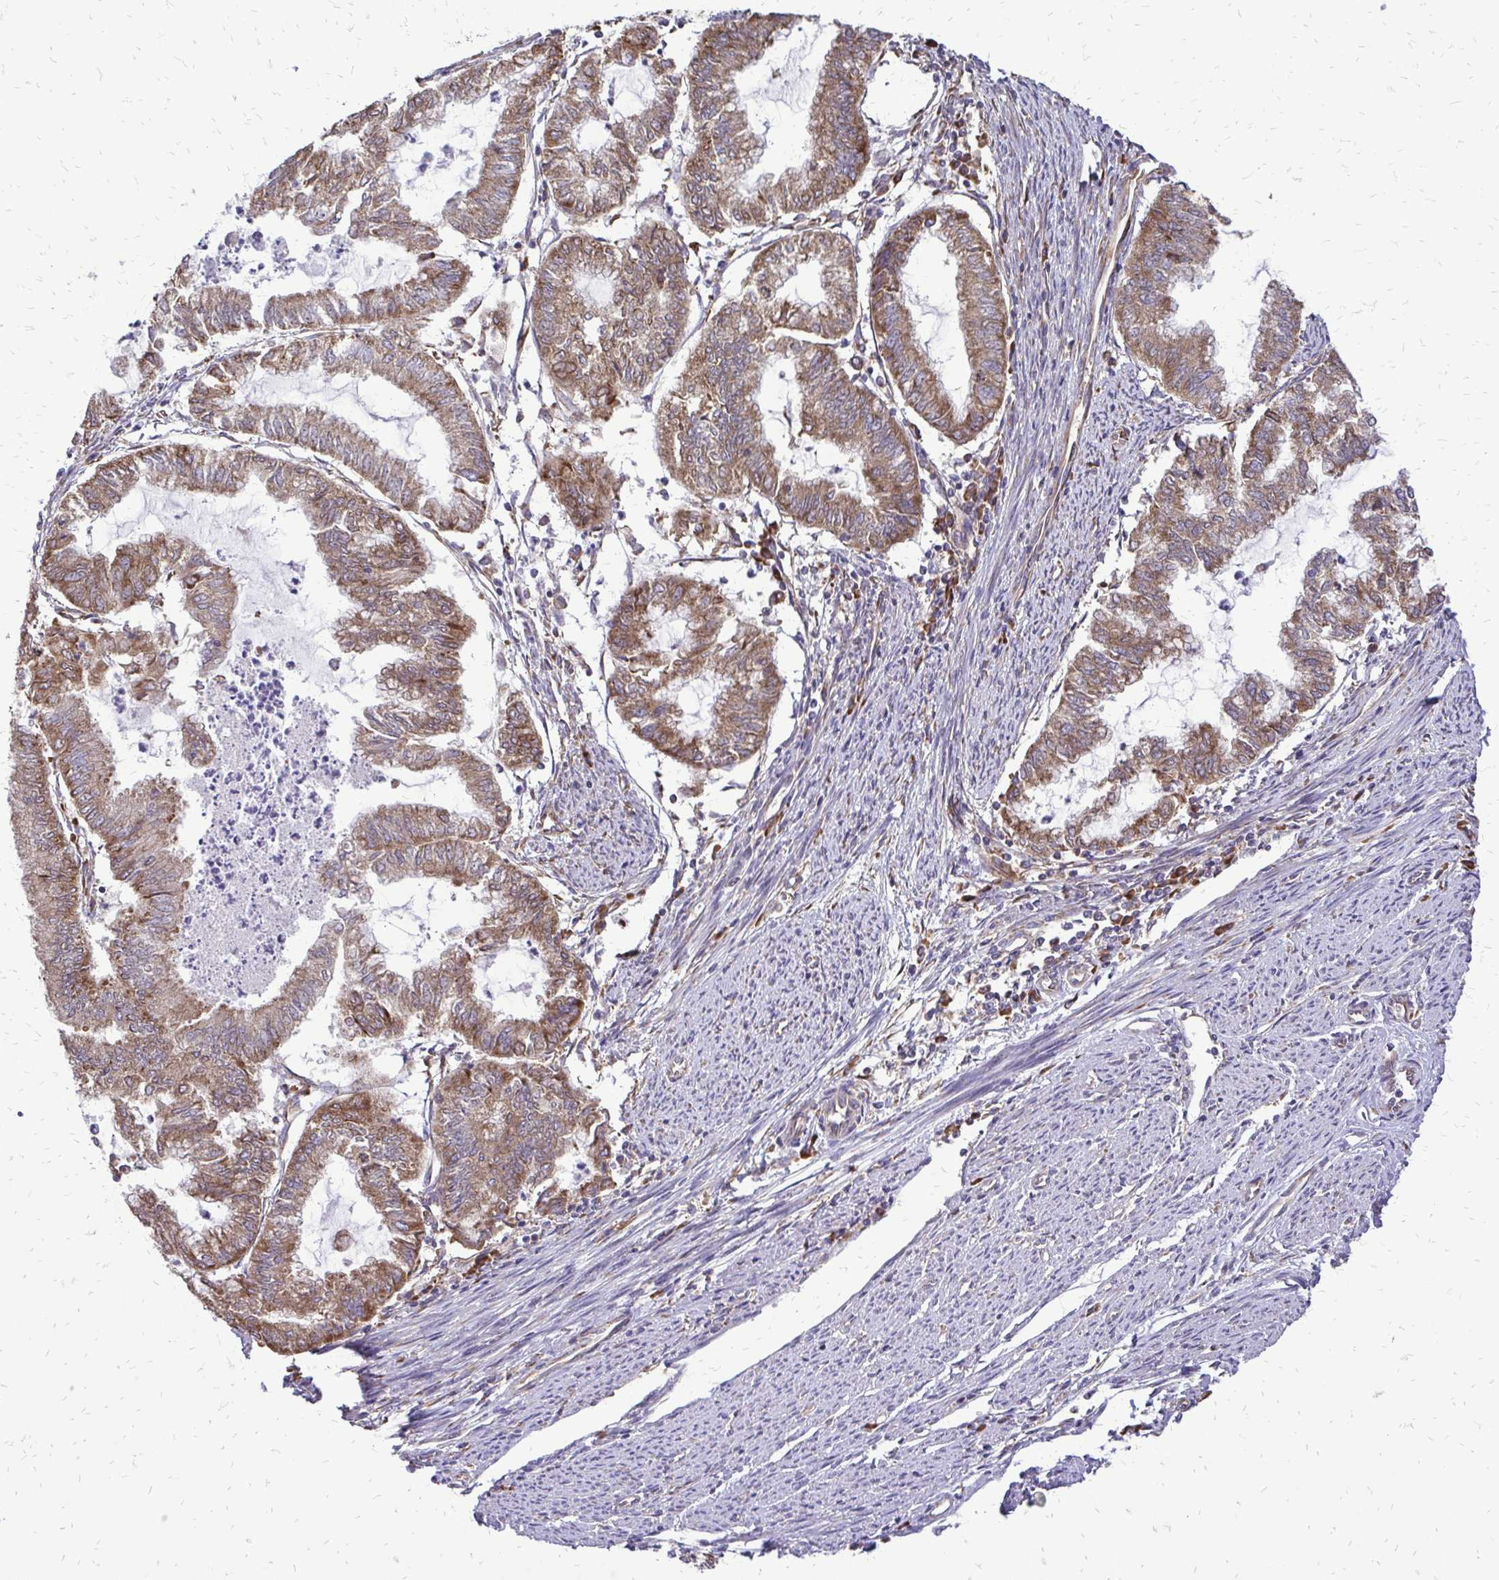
{"staining": {"intensity": "moderate", "quantity": ">75%", "location": "cytoplasmic/membranous"}, "tissue": "endometrial cancer", "cell_type": "Tumor cells", "image_type": "cancer", "snomed": [{"axis": "morphology", "description": "Adenocarcinoma, NOS"}, {"axis": "topography", "description": "Endometrium"}], "caption": "Endometrial adenocarcinoma was stained to show a protein in brown. There is medium levels of moderate cytoplasmic/membranous staining in about >75% of tumor cells.", "gene": "RPS3", "patient": {"sex": "female", "age": 79}}